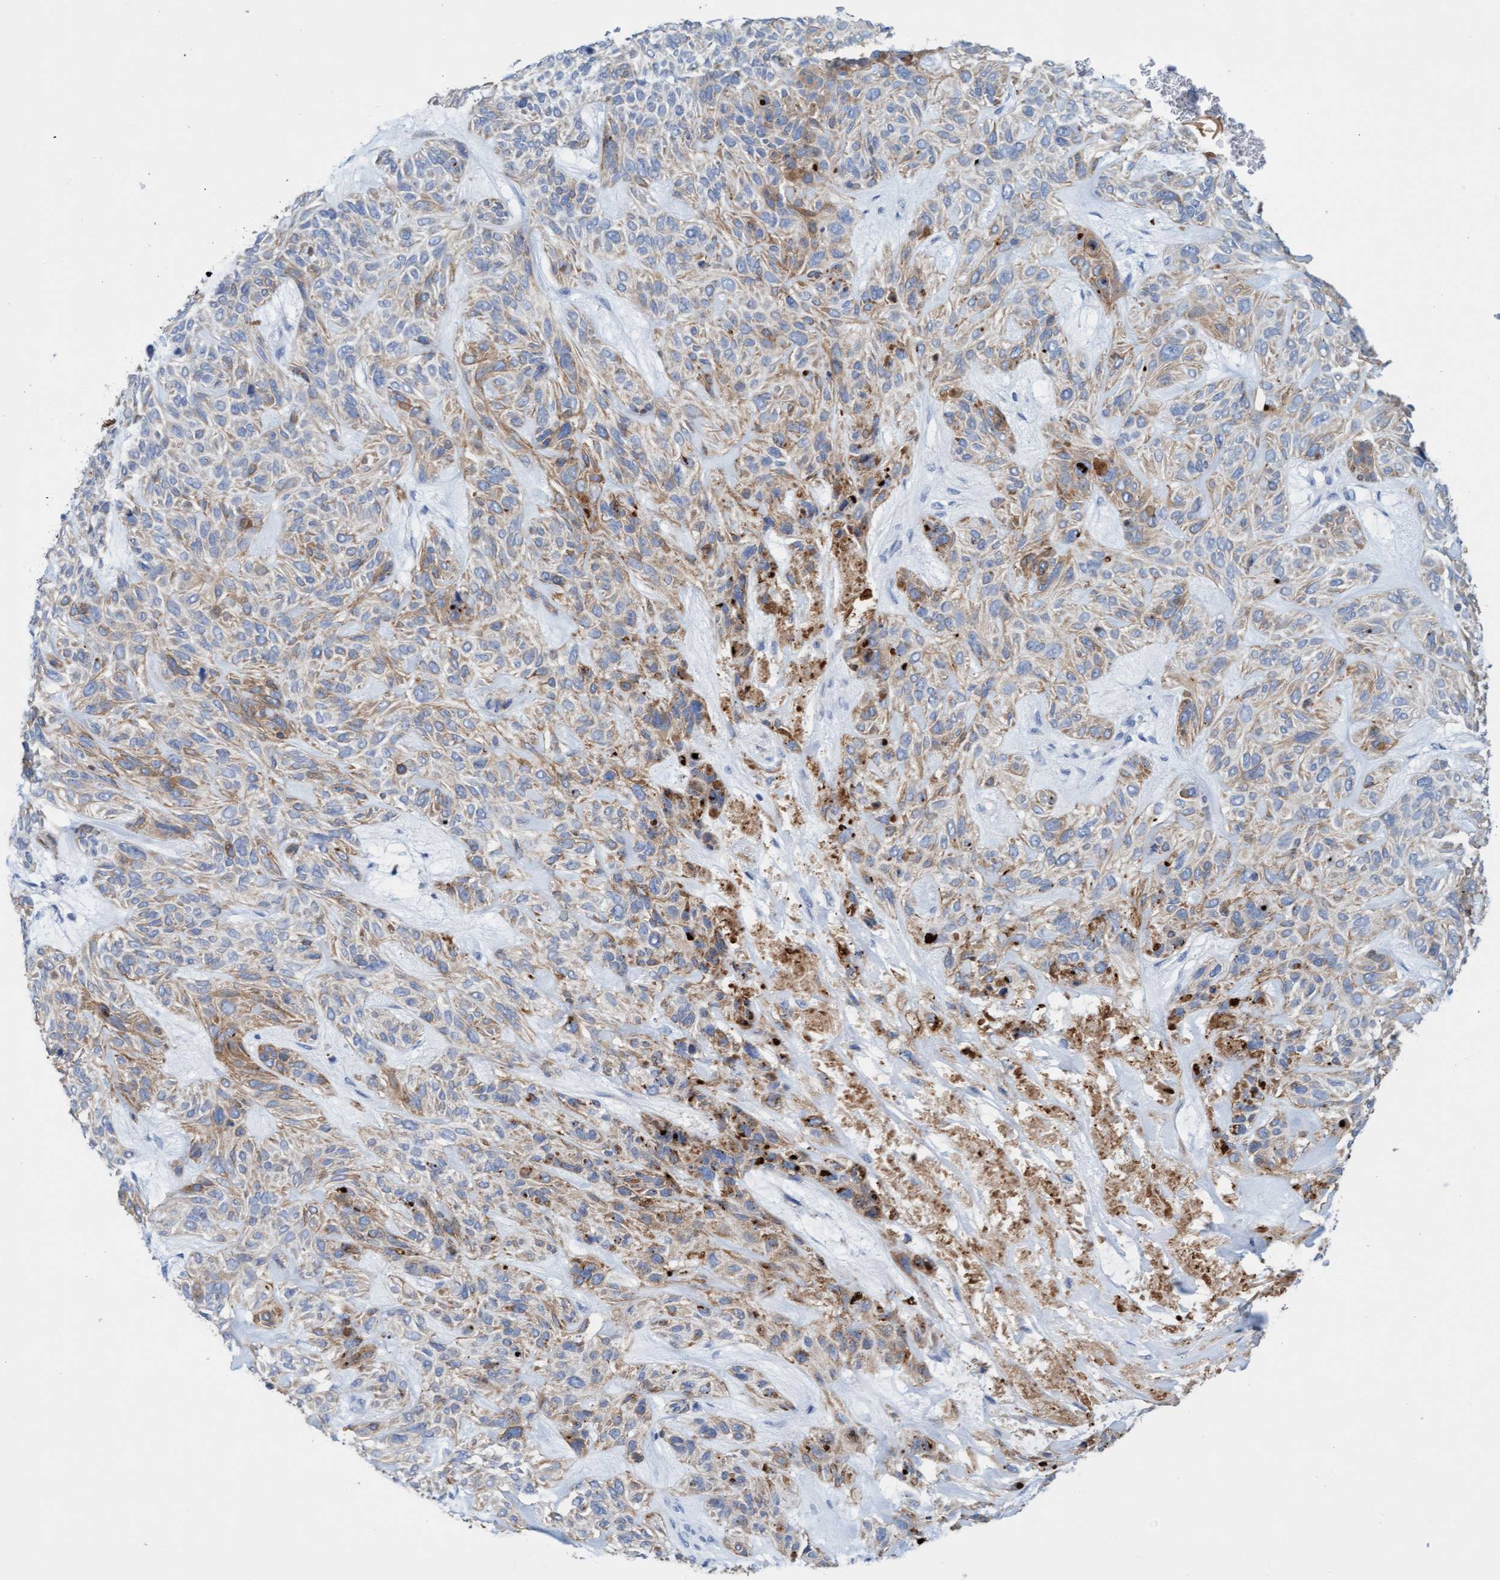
{"staining": {"intensity": "weak", "quantity": ">75%", "location": "cytoplasmic/membranous"}, "tissue": "skin cancer", "cell_type": "Tumor cells", "image_type": "cancer", "snomed": [{"axis": "morphology", "description": "Basal cell carcinoma"}, {"axis": "topography", "description": "Skin"}], "caption": "A photomicrograph of skin cancer (basal cell carcinoma) stained for a protein shows weak cytoplasmic/membranous brown staining in tumor cells.", "gene": "SGSH", "patient": {"sex": "male", "age": 55}}